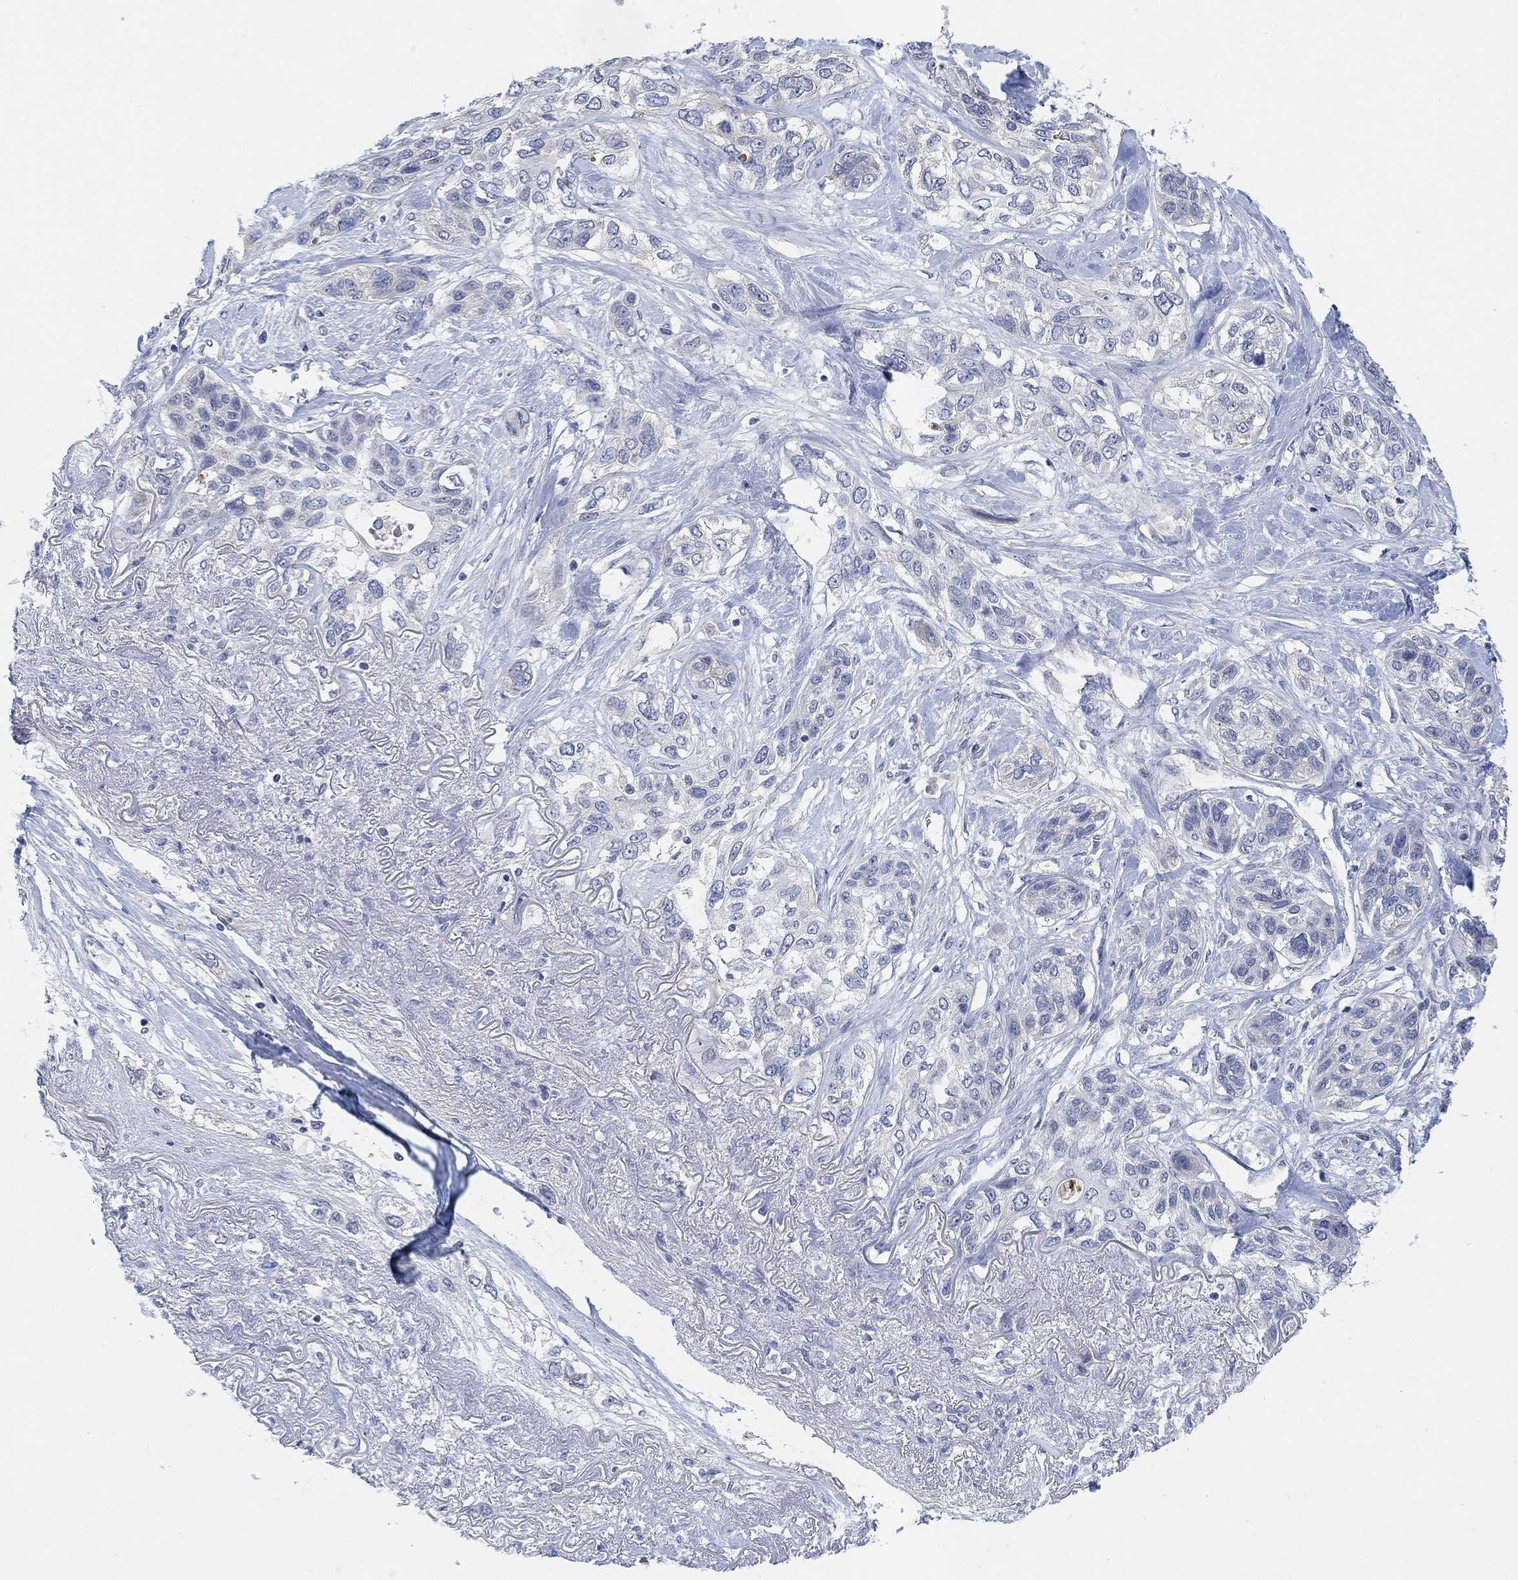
{"staining": {"intensity": "negative", "quantity": "none", "location": "none"}, "tissue": "lung cancer", "cell_type": "Tumor cells", "image_type": "cancer", "snomed": [{"axis": "morphology", "description": "Squamous cell carcinoma, NOS"}, {"axis": "topography", "description": "Lung"}], "caption": "Immunohistochemistry of human lung cancer shows no staining in tumor cells.", "gene": "HCRTR1", "patient": {"sex": "female", "age": 70}}